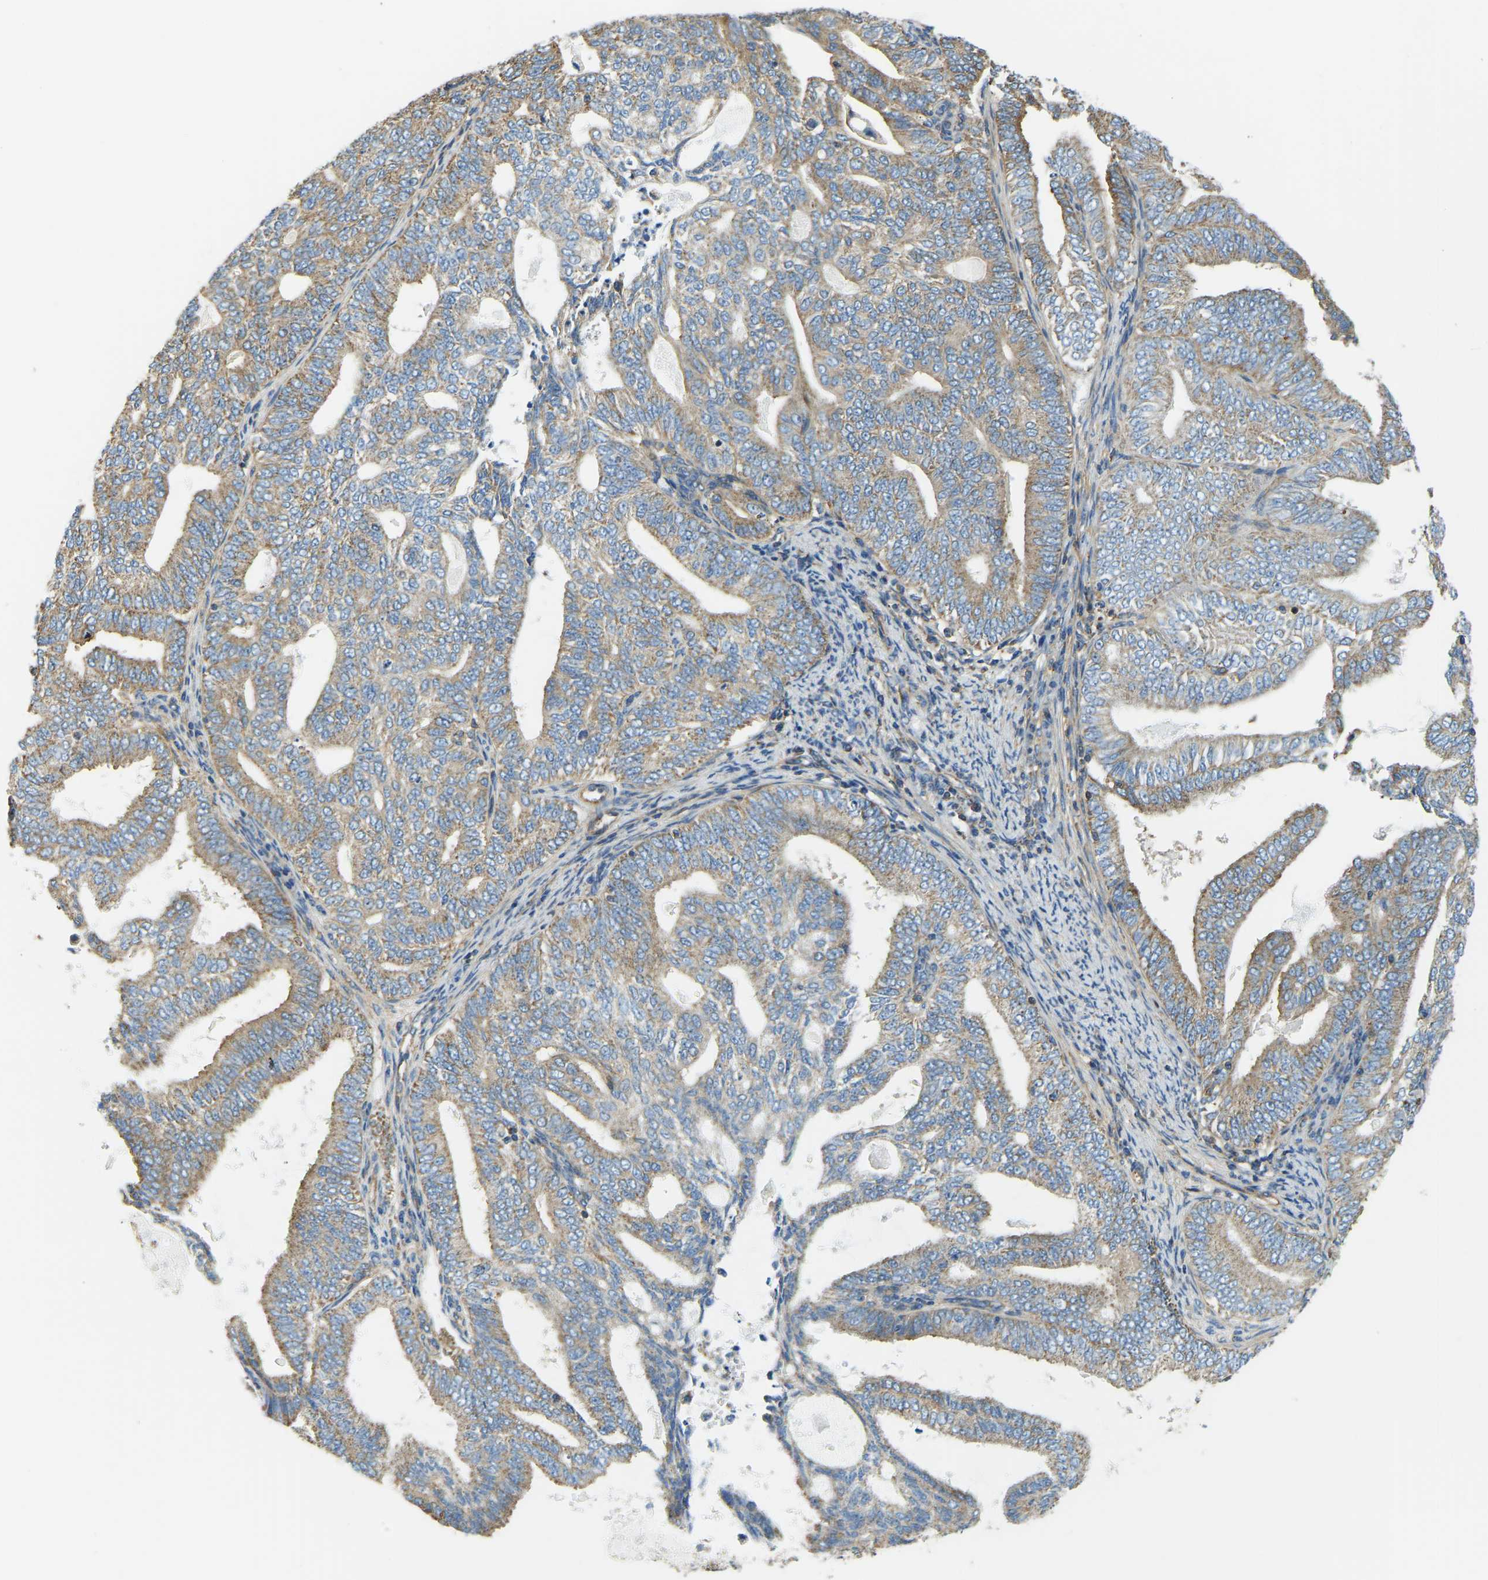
{"staining": {"intensity": "moderate", "quantity": ">75%", "location": "cytoplasmic/membranous"}, "tissue": "endometrial cancer", "cell_type": "Tumor cells", "image_type": "cancer", "snomed": [{"axis": "morphology", "description": "Adenocarcinoma, NOS"}, {"axis": "topography", "description": "Endometrium"}], "caption": "A high-resolution image shows IHC staining of endometrial adenocarcinoma, which shows moderate cytoplasmic/membranous positivity in approximately >75% of tumor cells.", "gene": "AHNAK", "patient": {"sex": "female", "age": 58}}